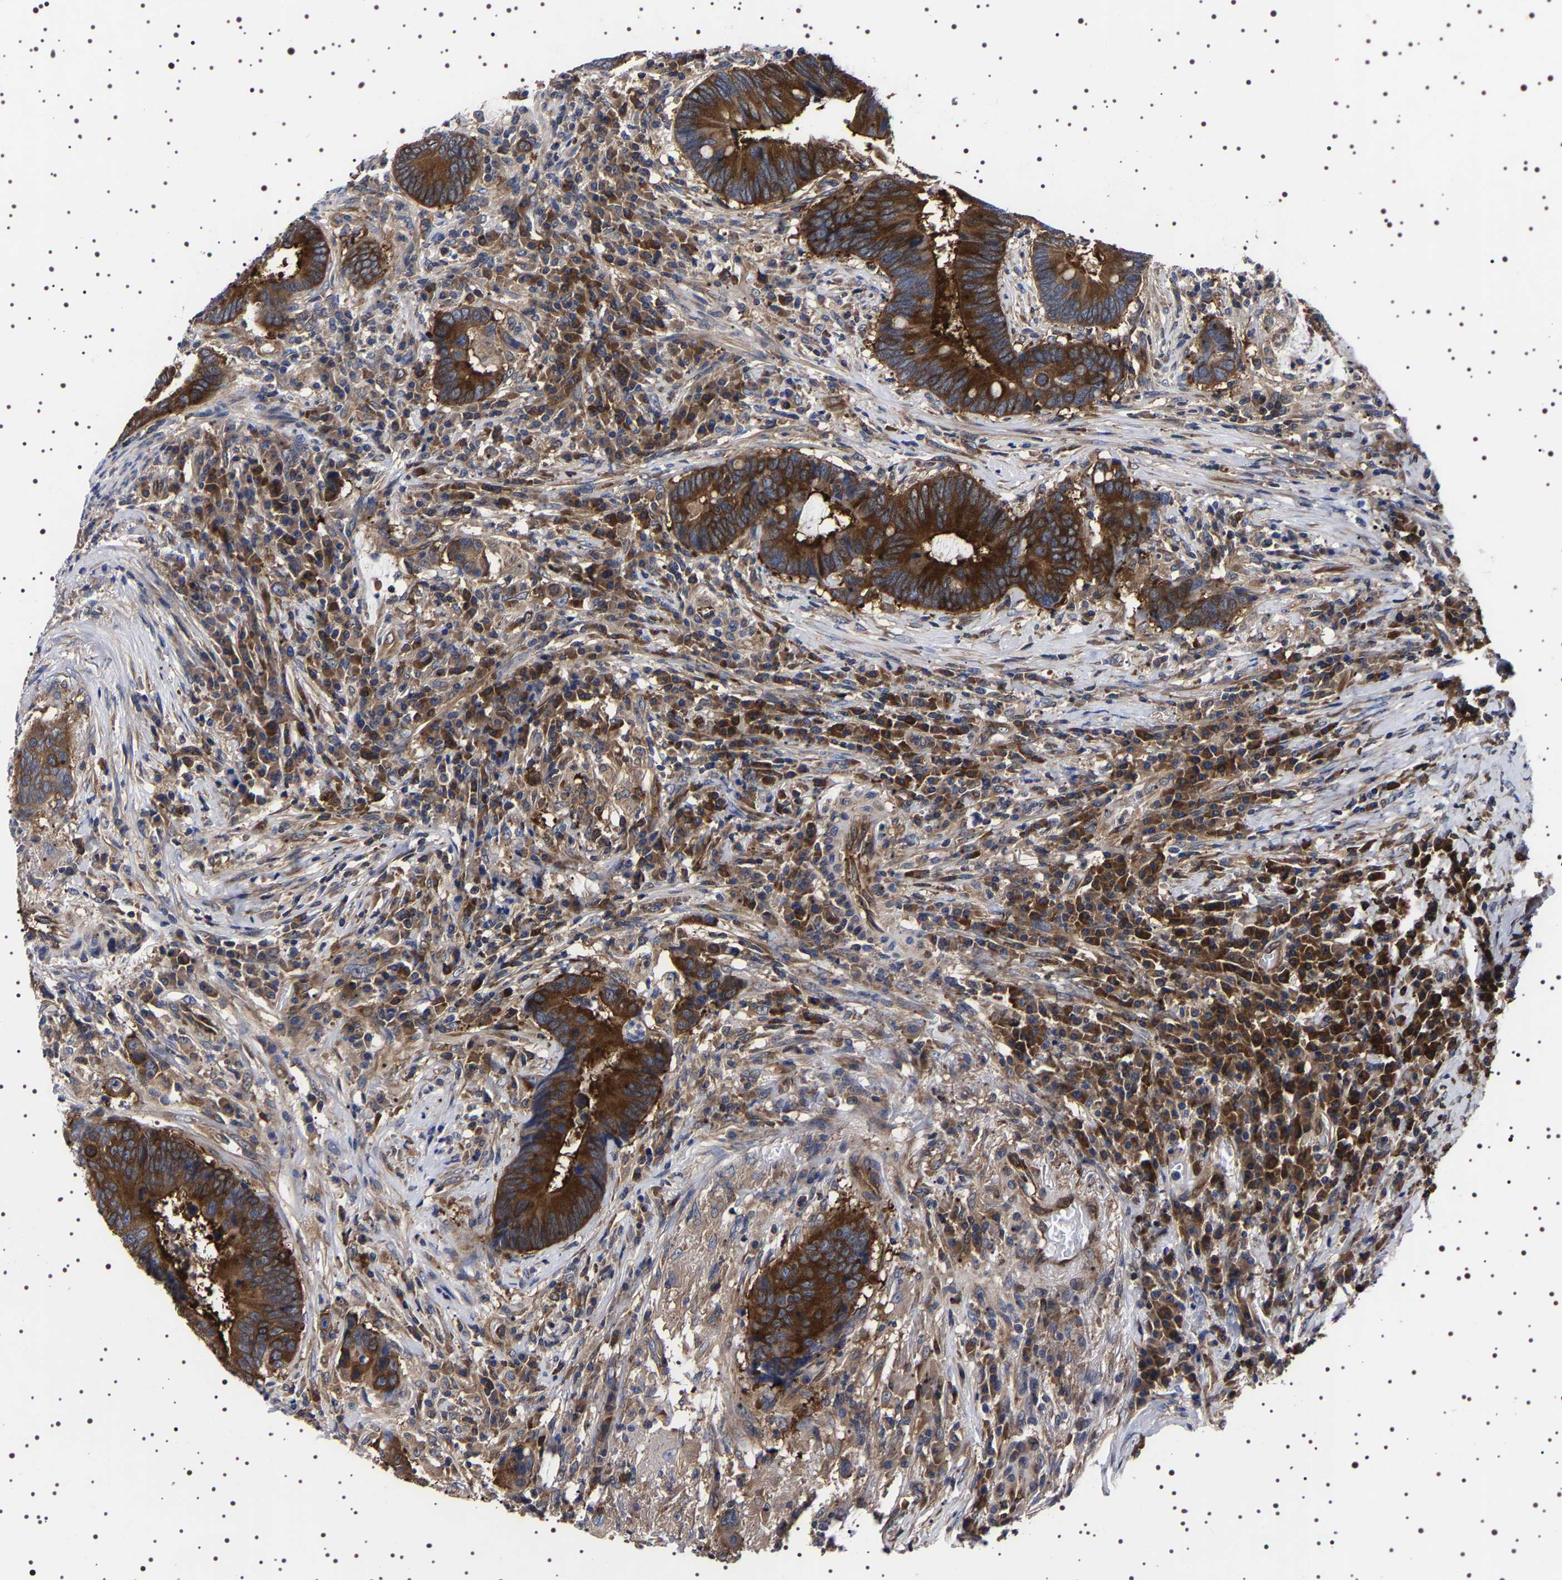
{"staining": {"intensity": "strong", "quantity": ">75%", "location": "cytoplasmic/membranous"}, "tissue": "colorectal cancer", "cell_type": "Tumor cells", "image_type": "cancer", "snomed": [{"axis": "morphology", "description": "Adenocarcinoma, NOS"}, {"axis": "topography", "description": "Rectum"}, {"axis": "topography", "description": "Anal"}], "caption": "Immunohistochemical staining of adenocarcinoma (colorectal) shows strong cytoplasmic/membranous protein positivity in approximately >75% of tumor cells.", "gene": "DARS1", "patient": {"sex": "female", "age": 89}}